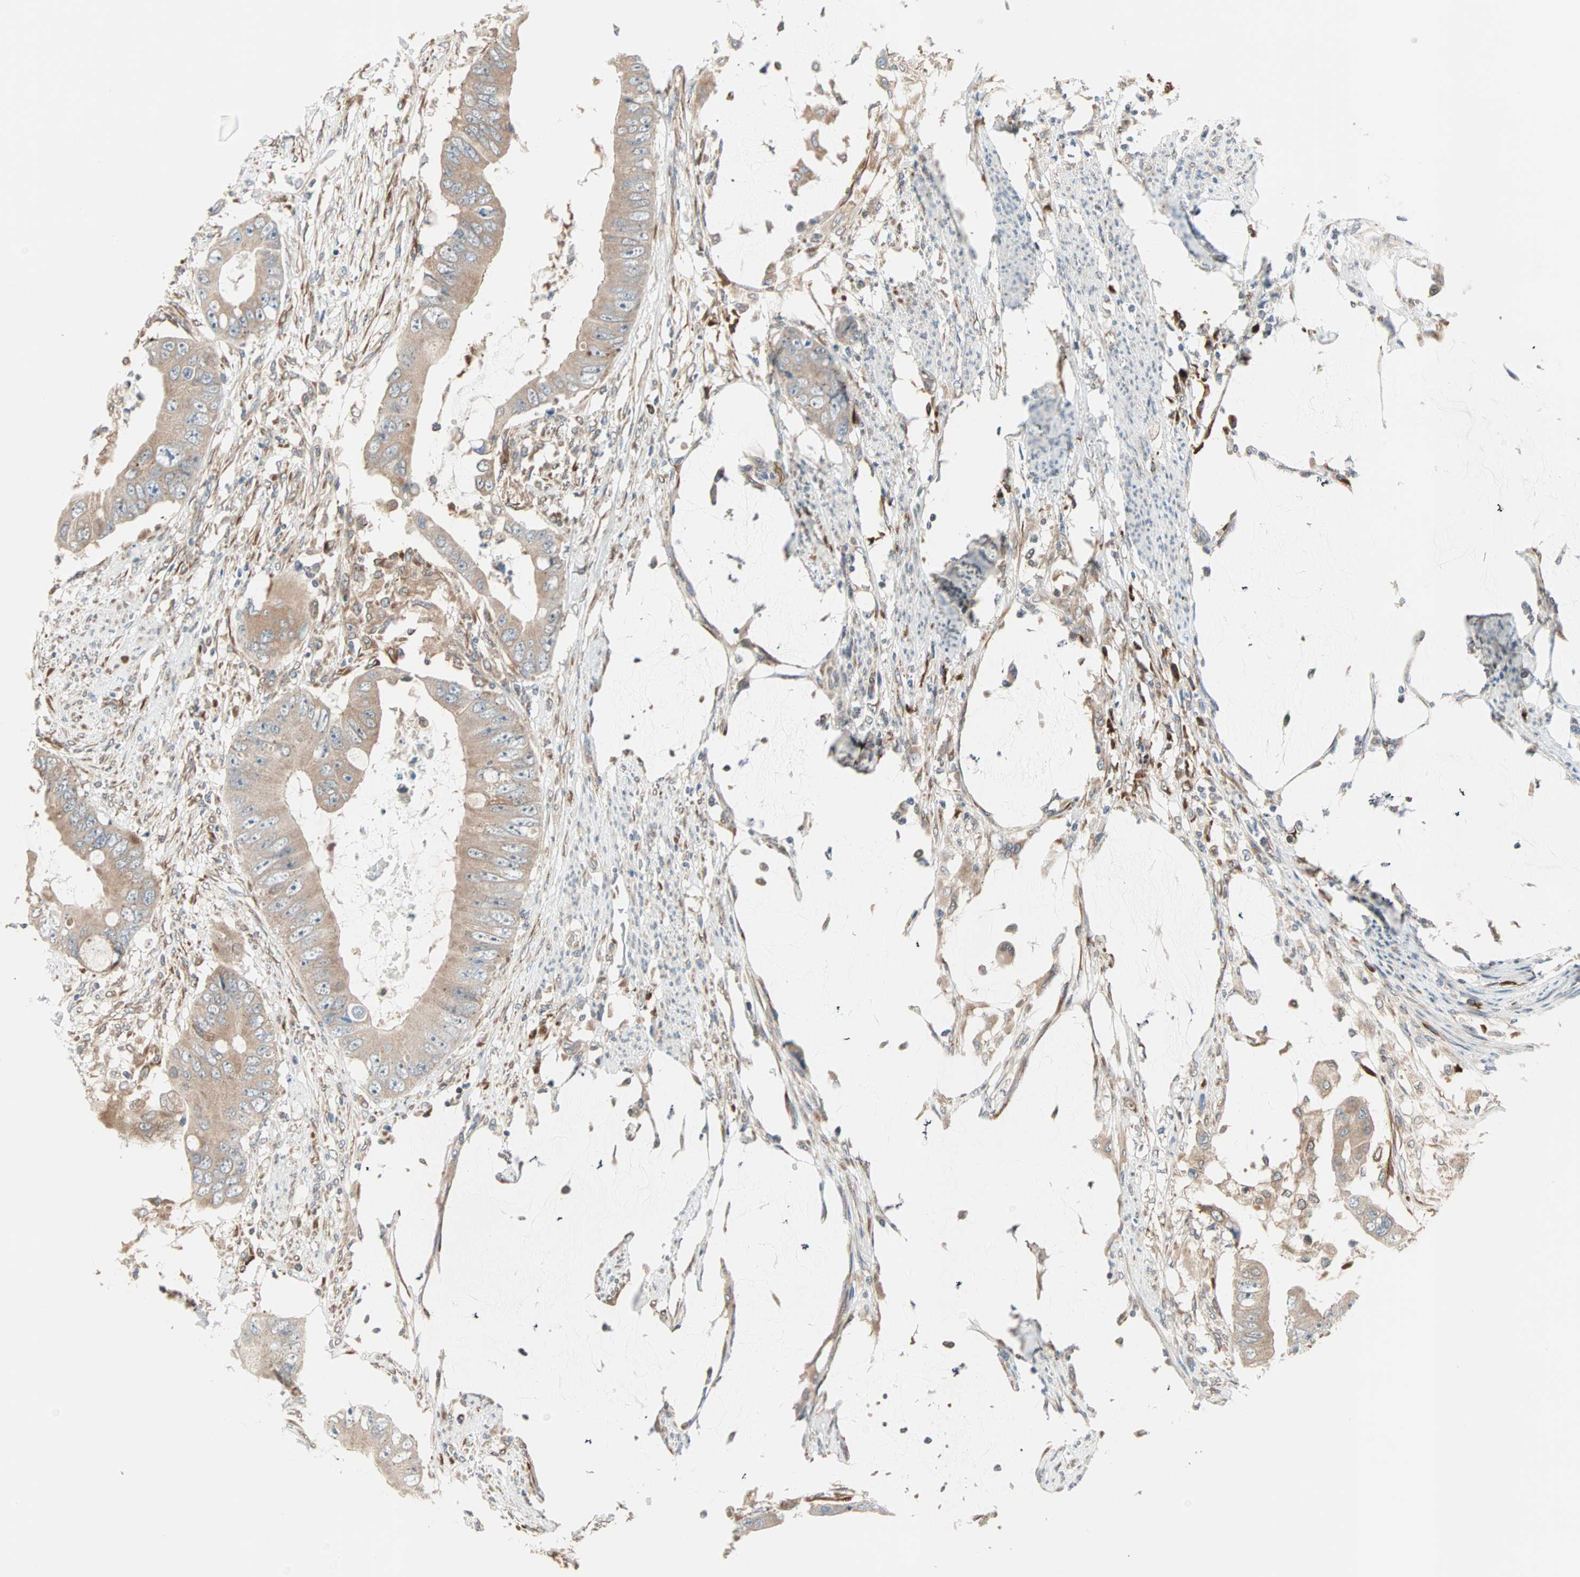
{"staining": {"intensity": "weak", "quantity": ">75%", "location": "cytoplasmic/membranous"}, "tissue": "colorectal cancer", "cell_type": "Tumor cells", "image_type": "cancer", "snomed": [{"axis": "morphology", "description": "Adenocarcinoma, NOS"}, {"axis": "topography", "description": "Rectum"}], "caption": "Adenocarcinoma (colorectal) stained for a protein reveals weak cytoplasmic/membranous positivity in tumor cells.", "gene": "SAR1A", "patient": {"sex": "female", "age": 77}}